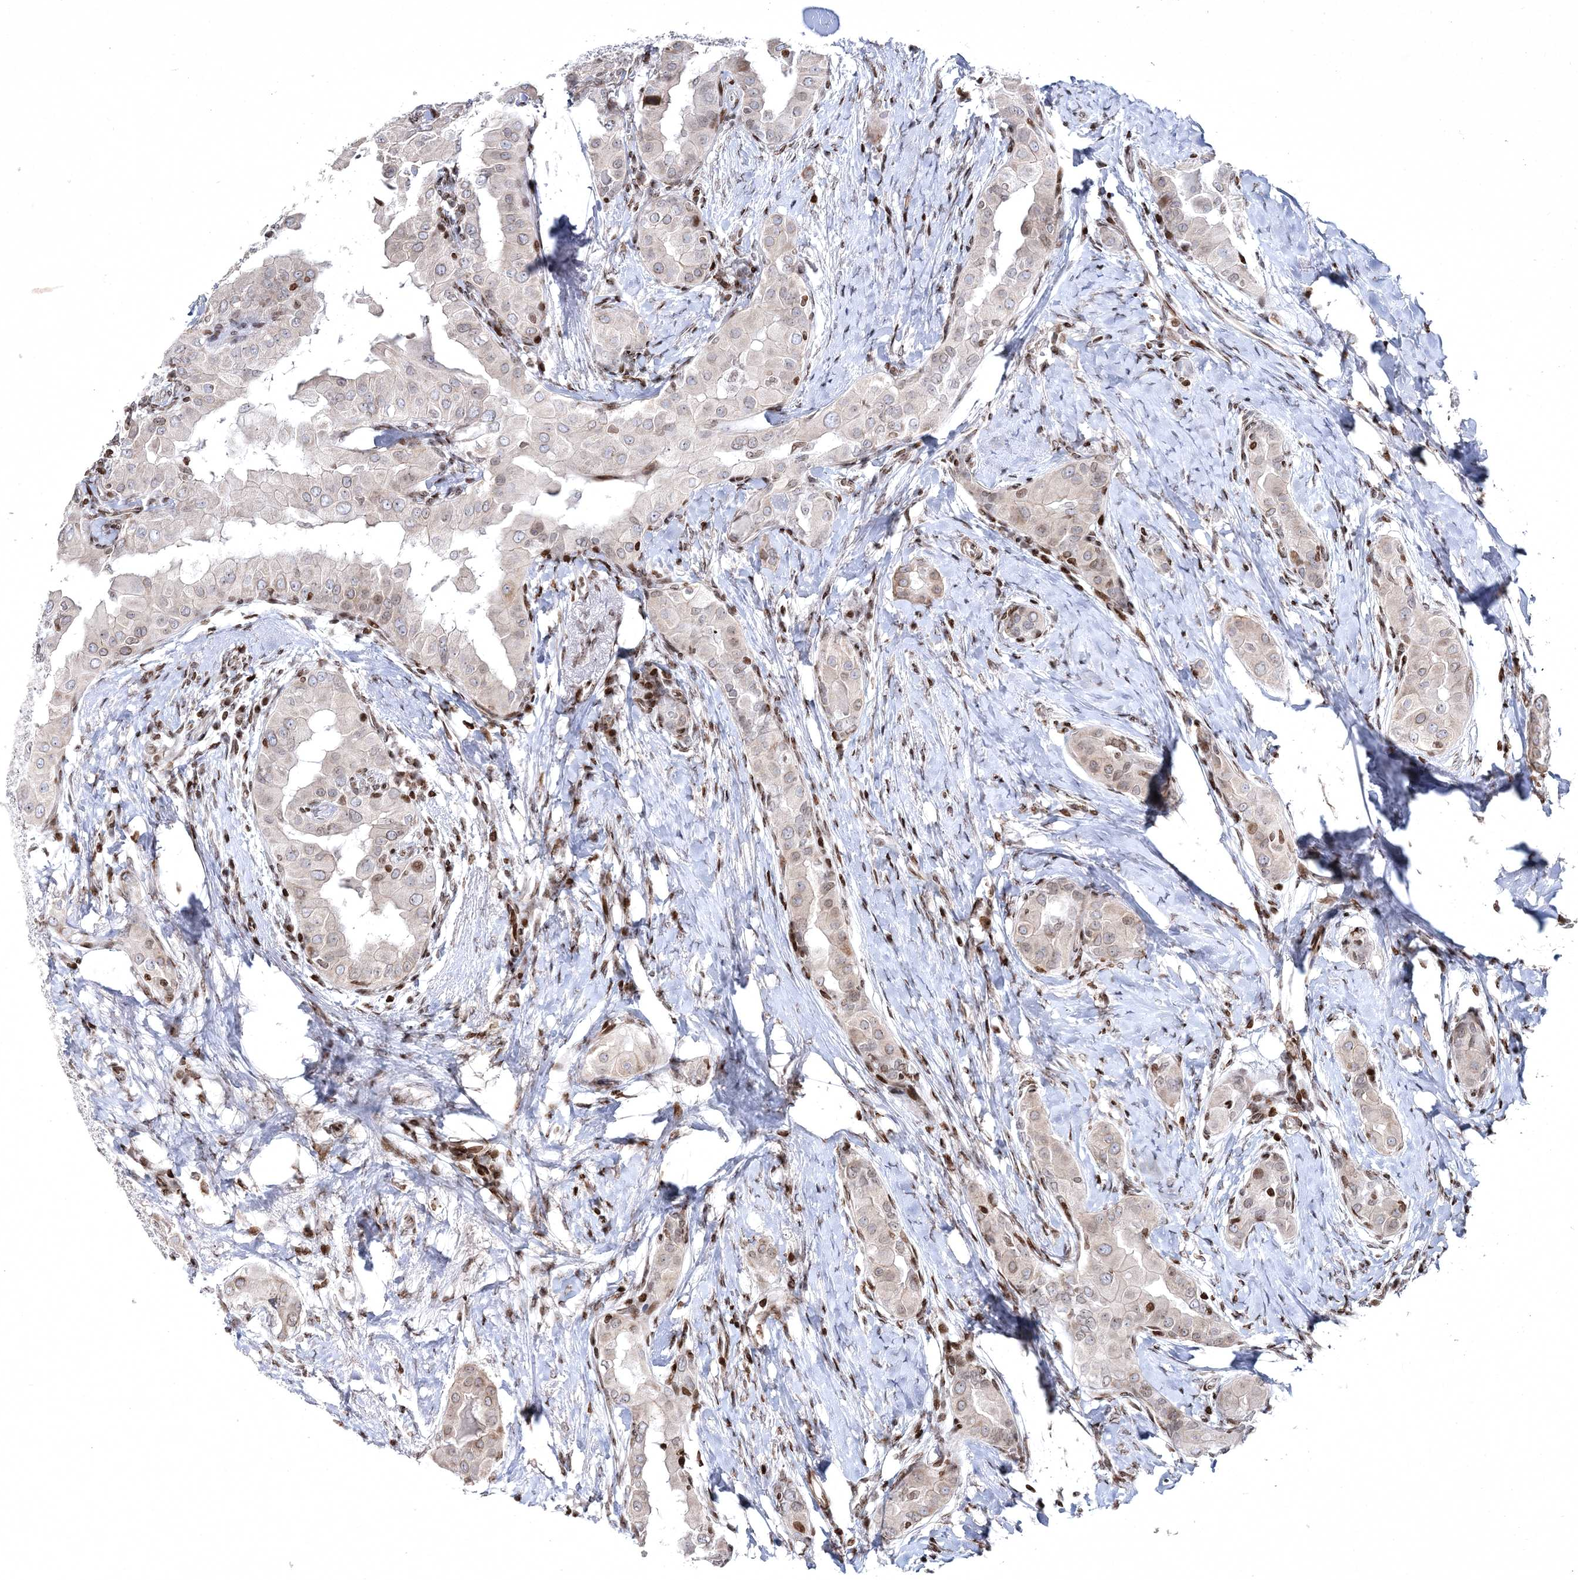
{"staining": {"intensity": "weak", "quantity": "<25%", "location": "nuclear"}, "tissue": "thyroid cancer", "cell_type": "Tumor cells", "image_type": "cancer", "snomed": [{"axis": "morphology", "description": "Papillary adenocarcinoma, NOS"}, {"axis": "topography", "description": "Thyroid gland"}], "caption": "An immunohistochemistry photomicrograph of papillary adenocarcinoma (thyroid) is shown. There is no staining in tumor cells of papillary adenocarcinoma (thyroid).", "gene": "SMIM29", "patient": {"sex": "male", "age": 33}}